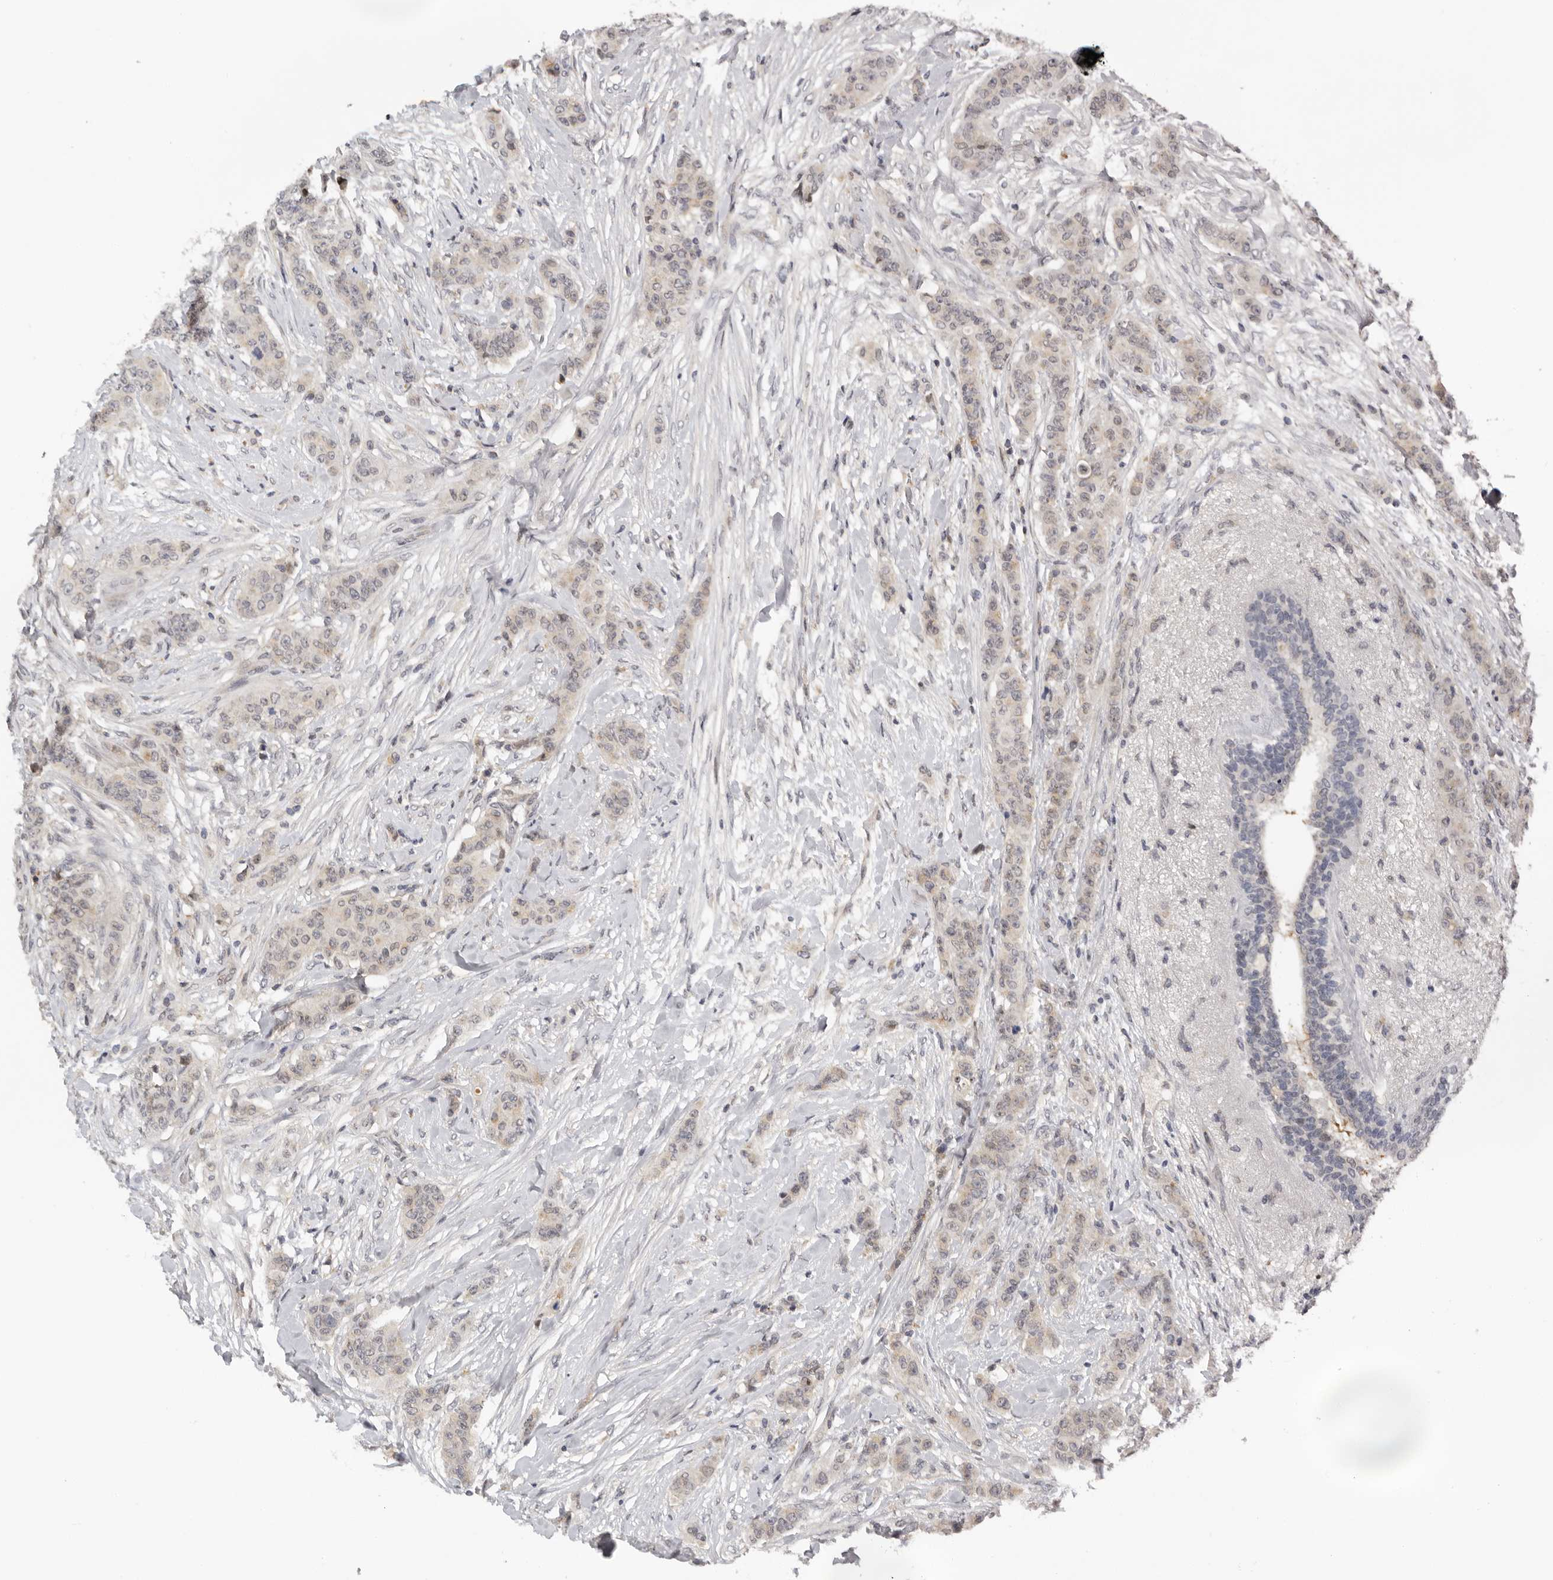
{"staining": {"intensity": "negative", "quantity": "none", "location": "none"}, "tissue": "breast cancer", "cell_type": "Tumor cells", "image_type": "cancer", "snomed": [{"axis": "morphology", "description": "Duct carcinoma"}, {"axis": "topography", "description": "Breast"}], "caption": "Immunohistochemical staining of human breast cancer (infiltrating ductal carcinoma) demonstrates no significant positivity in tumor cells.", "gene": "KIF2B", "patient": {"sex": "female", "age": 40}}